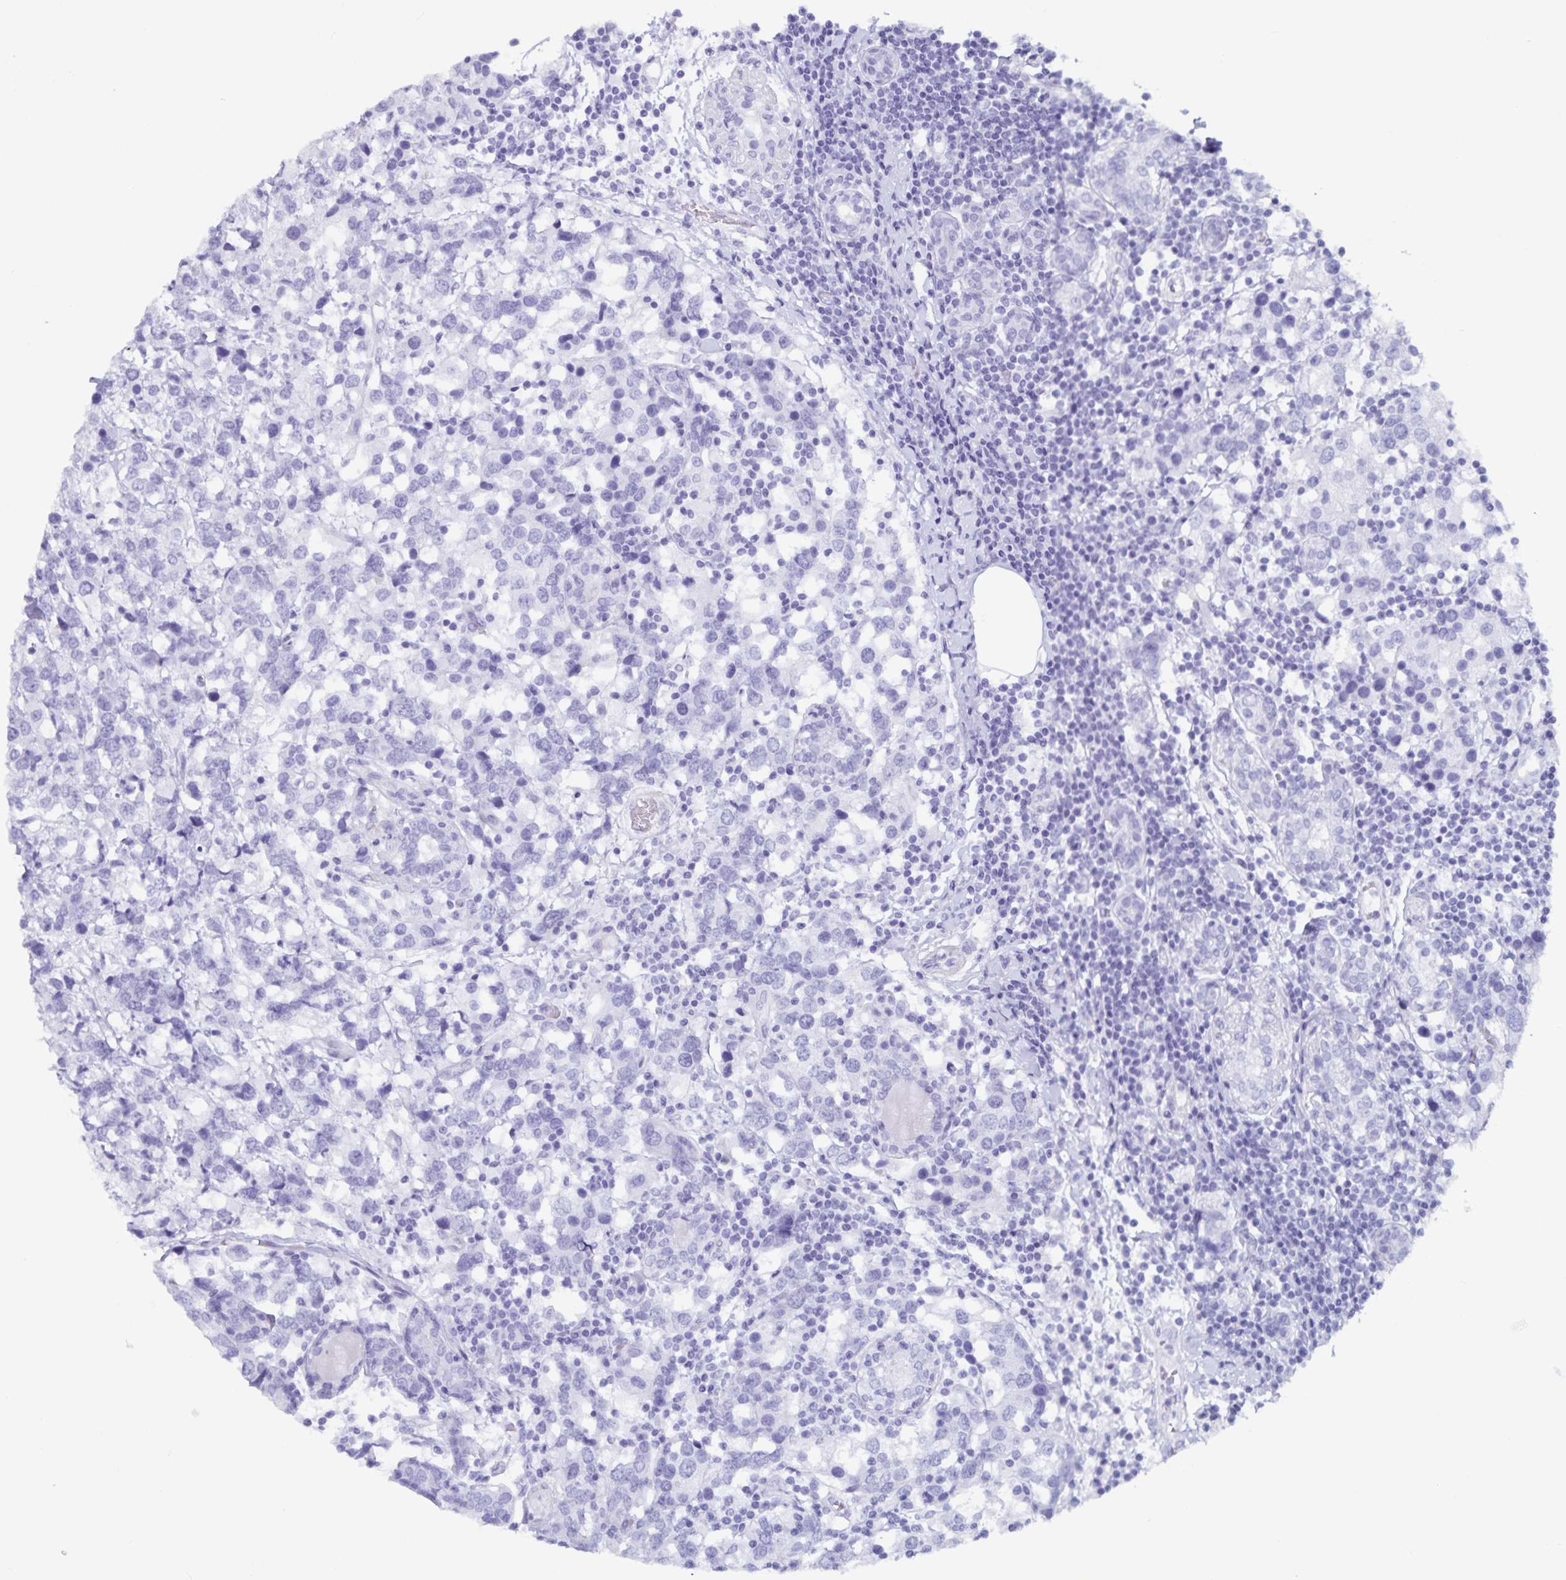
{"staining": {"intensity": "negative", "quantity": "none", "location": "none"}, "tissue": "breast cancer", "cell_type": "Tumor cells", "image_type": "cancer", "snomed": [{"axis": "morphology", "description": "Lobular carcinoma"}, {"axis": "topography", "description": "Breast"}], "caption": "An image of human breast cancer (lobular carcinoma) is negative for staining in tumor cells.", "gene": "GPR137", "patient": {"sex": "female", "age": 59}}